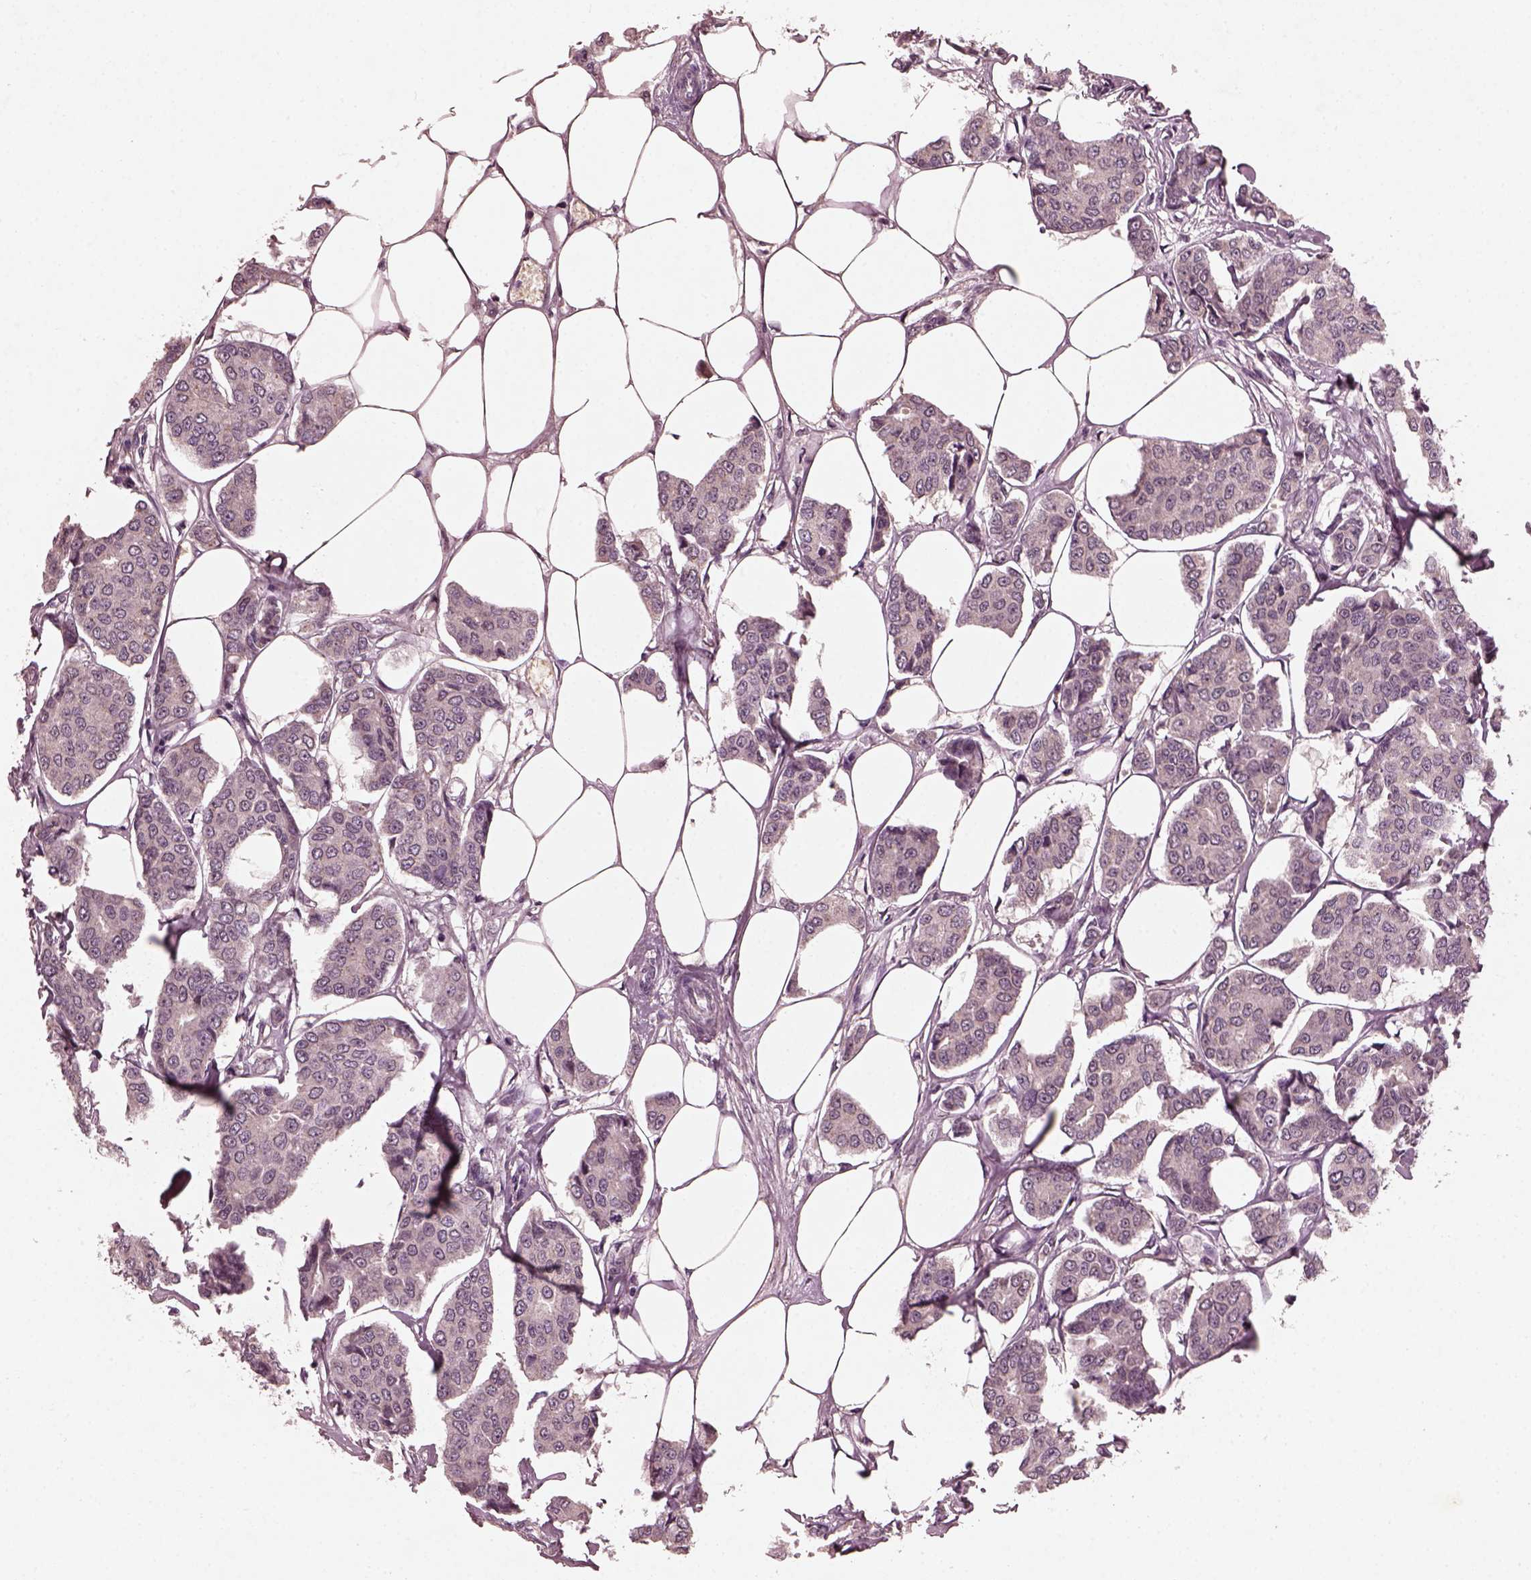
{"staining": {"intensity": "negative", "quantity": "none", "location": "none"}, "tissue": "breast cancer", "cell_type": "Tumor cells", "image_type": "cancer", "snomed": [{"axis": "morphology", "description": "Duct carcinoma"}, {"axis": "topography", "description": "Breast"}], "caption": "Immunohistochemistry (IHC) micrograph of intraductal carcinoma (breast) stained for a protein (brown), which demonstrates no expression in tumor cells.", "gene": "FRRS1L", "patient": {"sex": "female", "age": 94}}